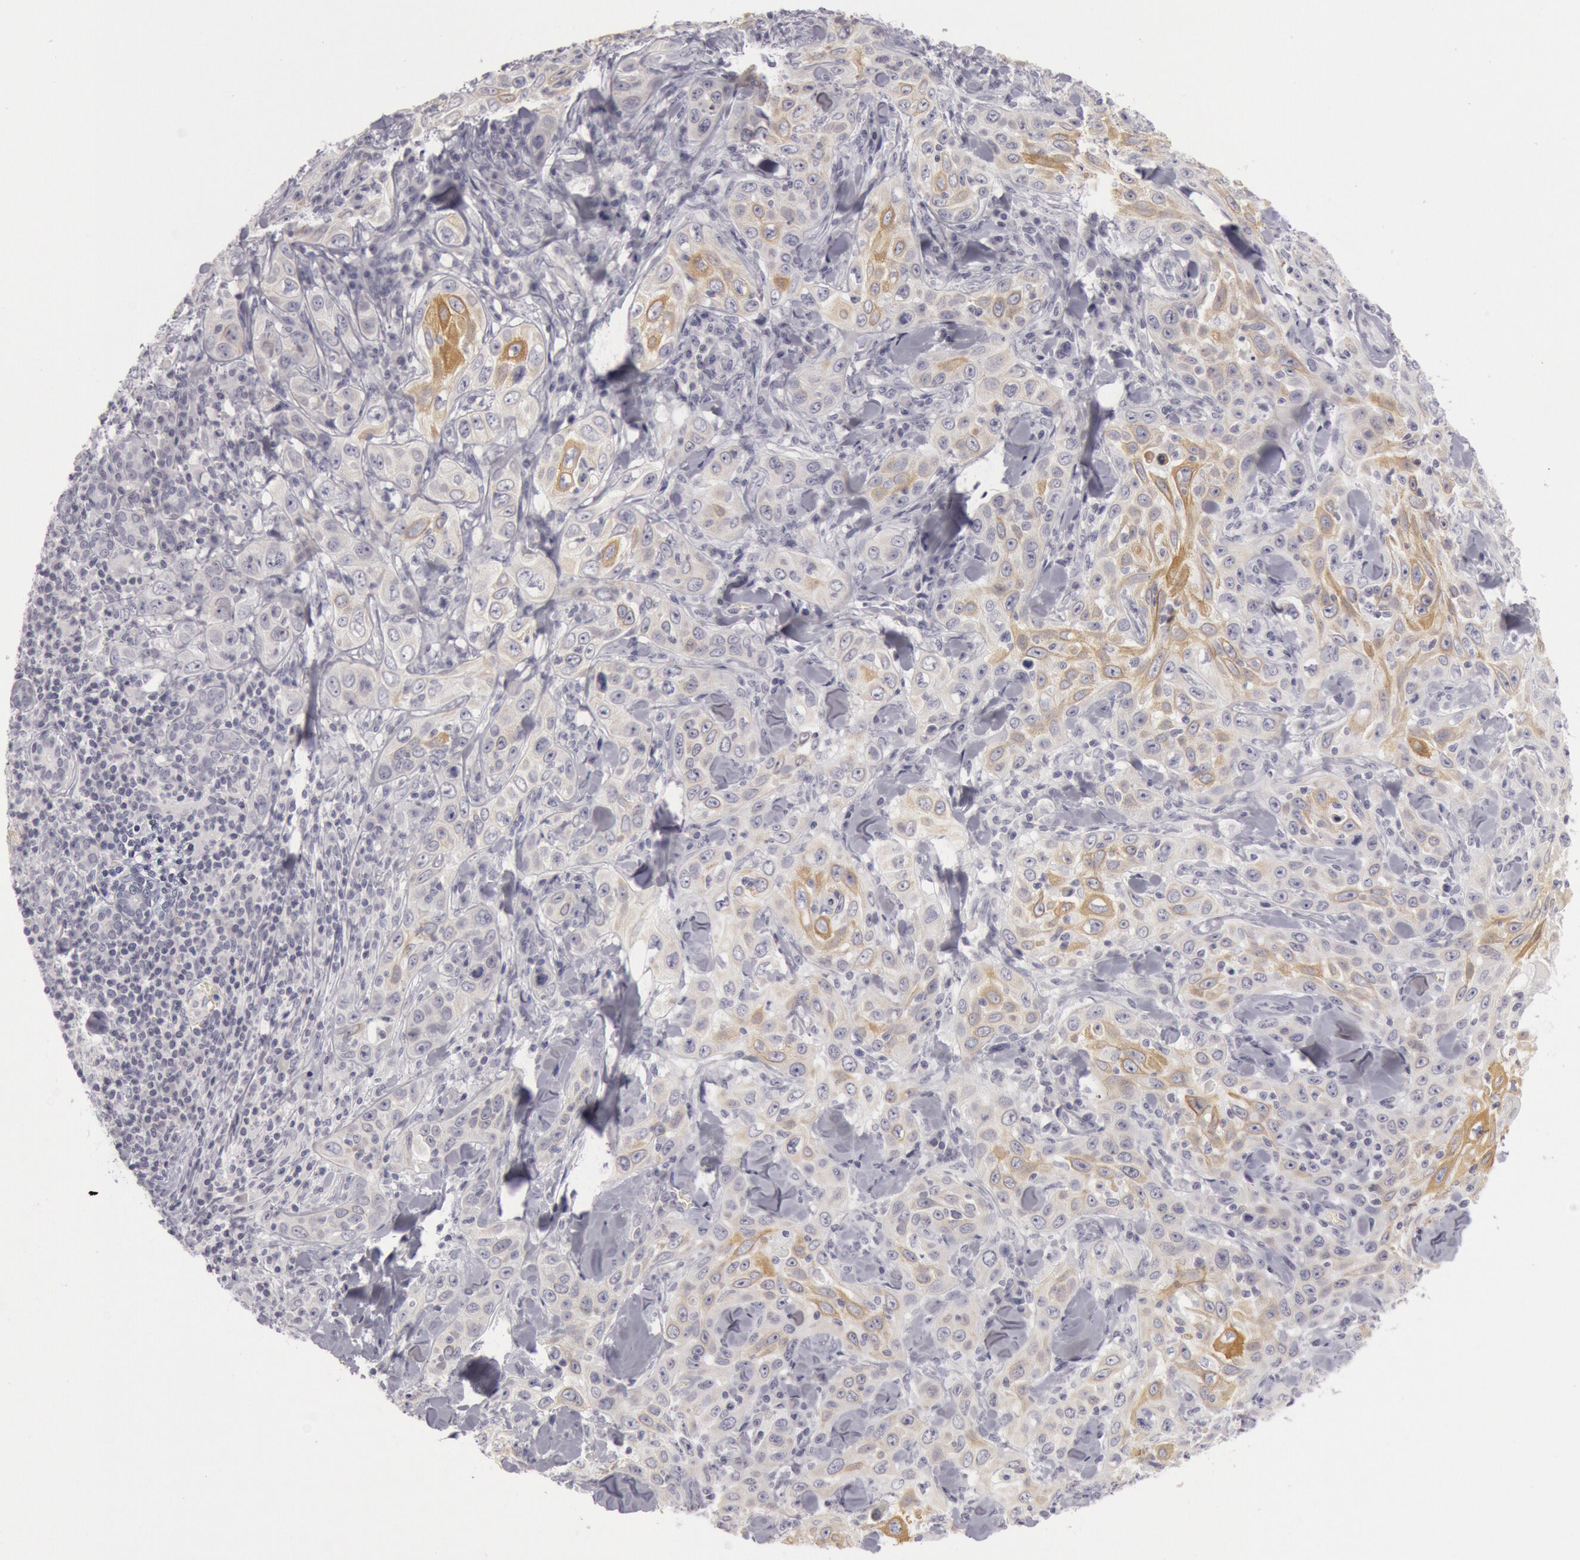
{"staining": {"intensity": "moderate", "quantity": "25%-75%", "location": "cytoplasmic/membranous"}, "tissue": "skin cancer", "cell_type": "Tumor cells", "image_type": "cancer", "snomed": [{"axis": "morphology", "description": "Squamous cell carcinoma, NOS"}, {"axis": "topography", "description": "Skin"}], "caption": "A brown stain labels moderate cytoplasmic/membranous positivity of a protein in human skin squamous cell carcinoma tumor cells. The staining was performed using DAB (3,3'-diaminobenzidine) to visualize the protein expression in brown, while the nuclei were stained in blue with hematoxylin (Magnification: 20x).", "gene": "KRT16", "patient": {"sex": "male", "age": 84}}